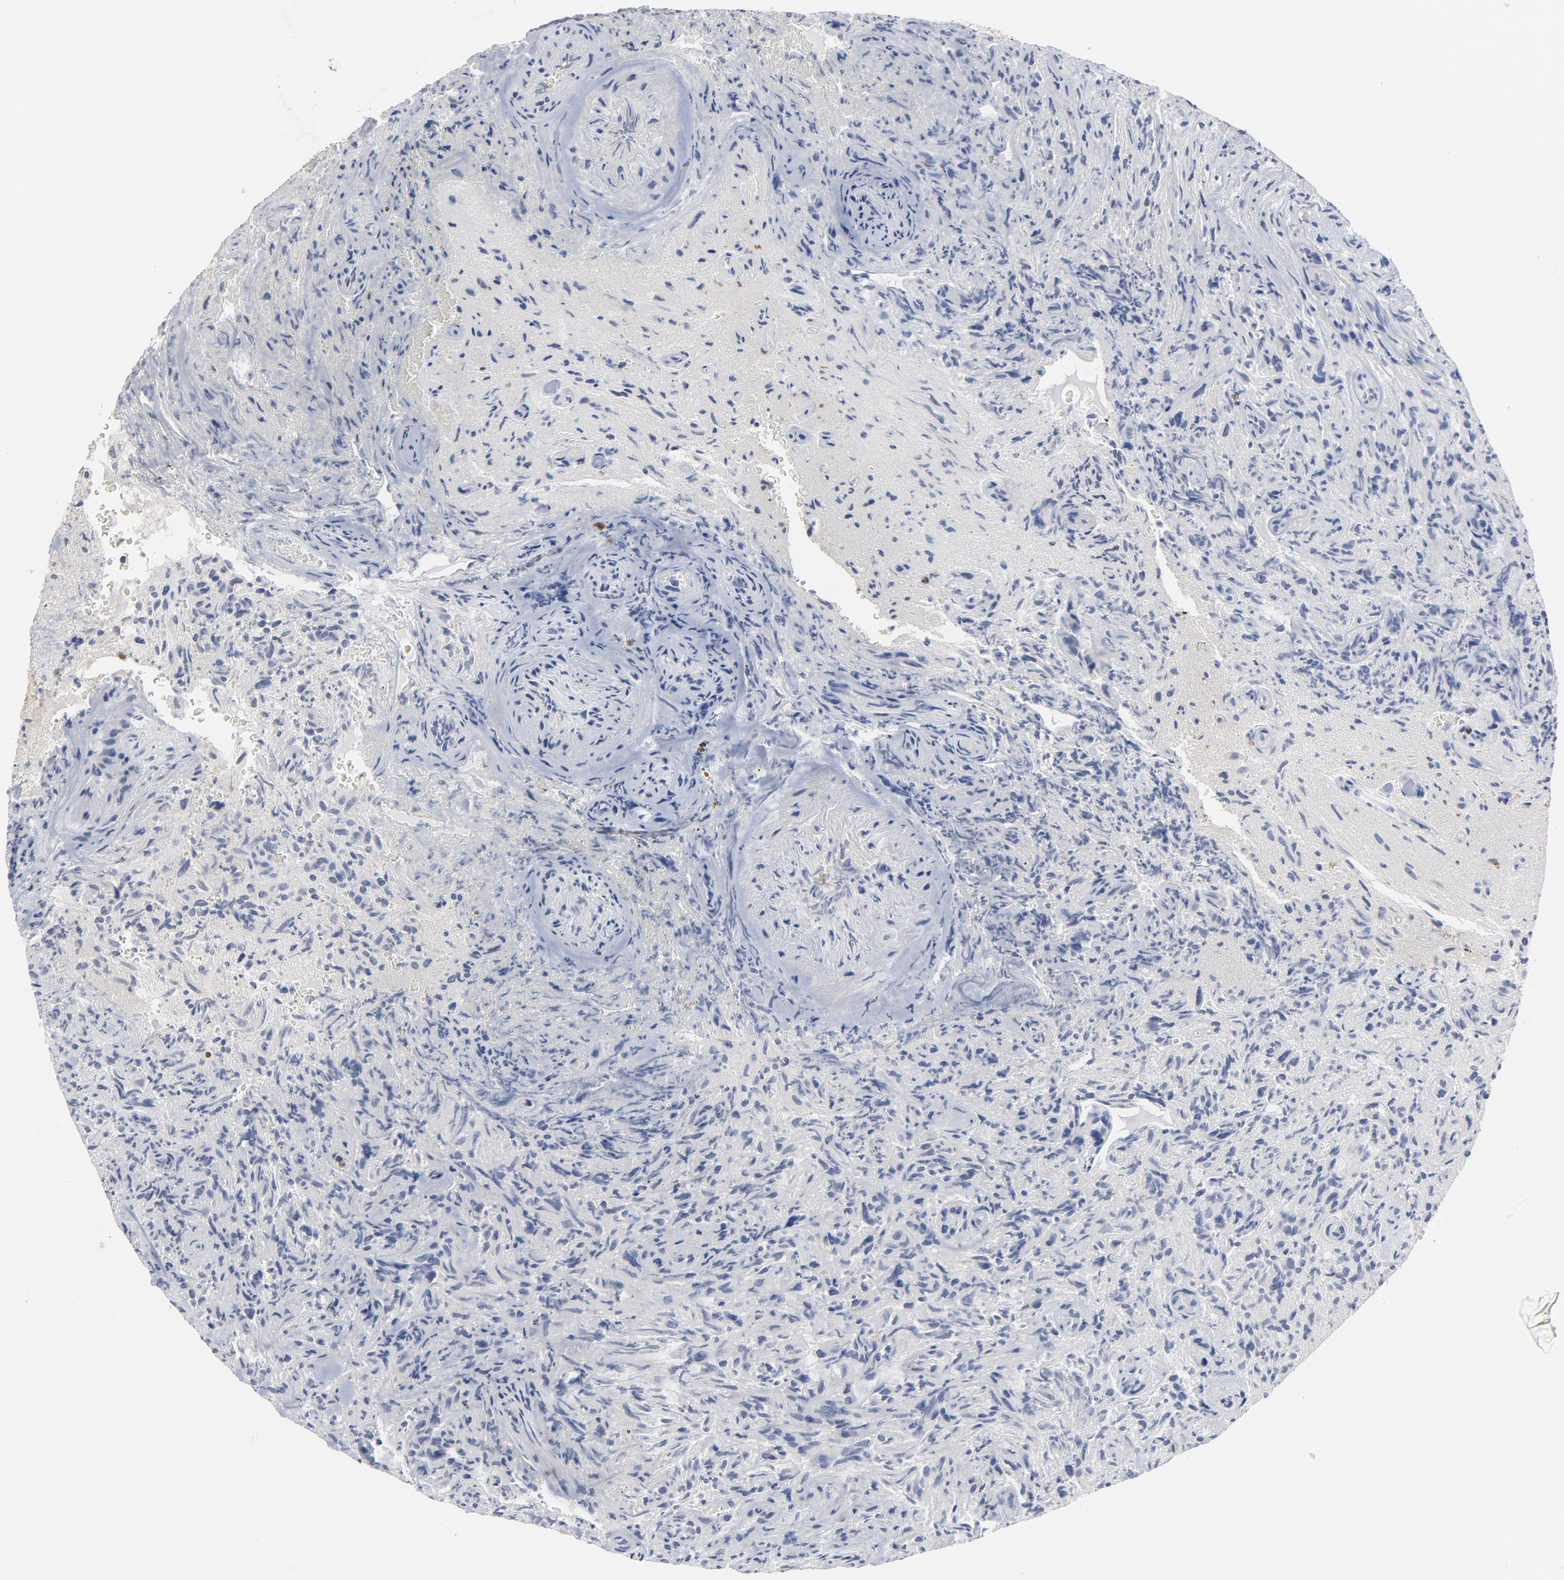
{"staining": {"intensity": "negative", "quantity": "none", "location": "none"}, "tissue": "glioma", "cell_type": "Tumor cells", "image_type": "cancer", "snomed": [{"axis": "morphology", "description": "Normal tissue, NOS"}, {"axis": "morphology", "description": "Glioma, malignant, High grade"}, {"axis": "topography", "description": "Cerebral cortex"}], "caption": "This photomicrograph is of glioma stained with IHC to label a protein in brown with the nuclei are counter-stained blue. There is no staining in tumor cells.", "gene": "RTL5", "patient": {"sex": "male", "age": 75}}